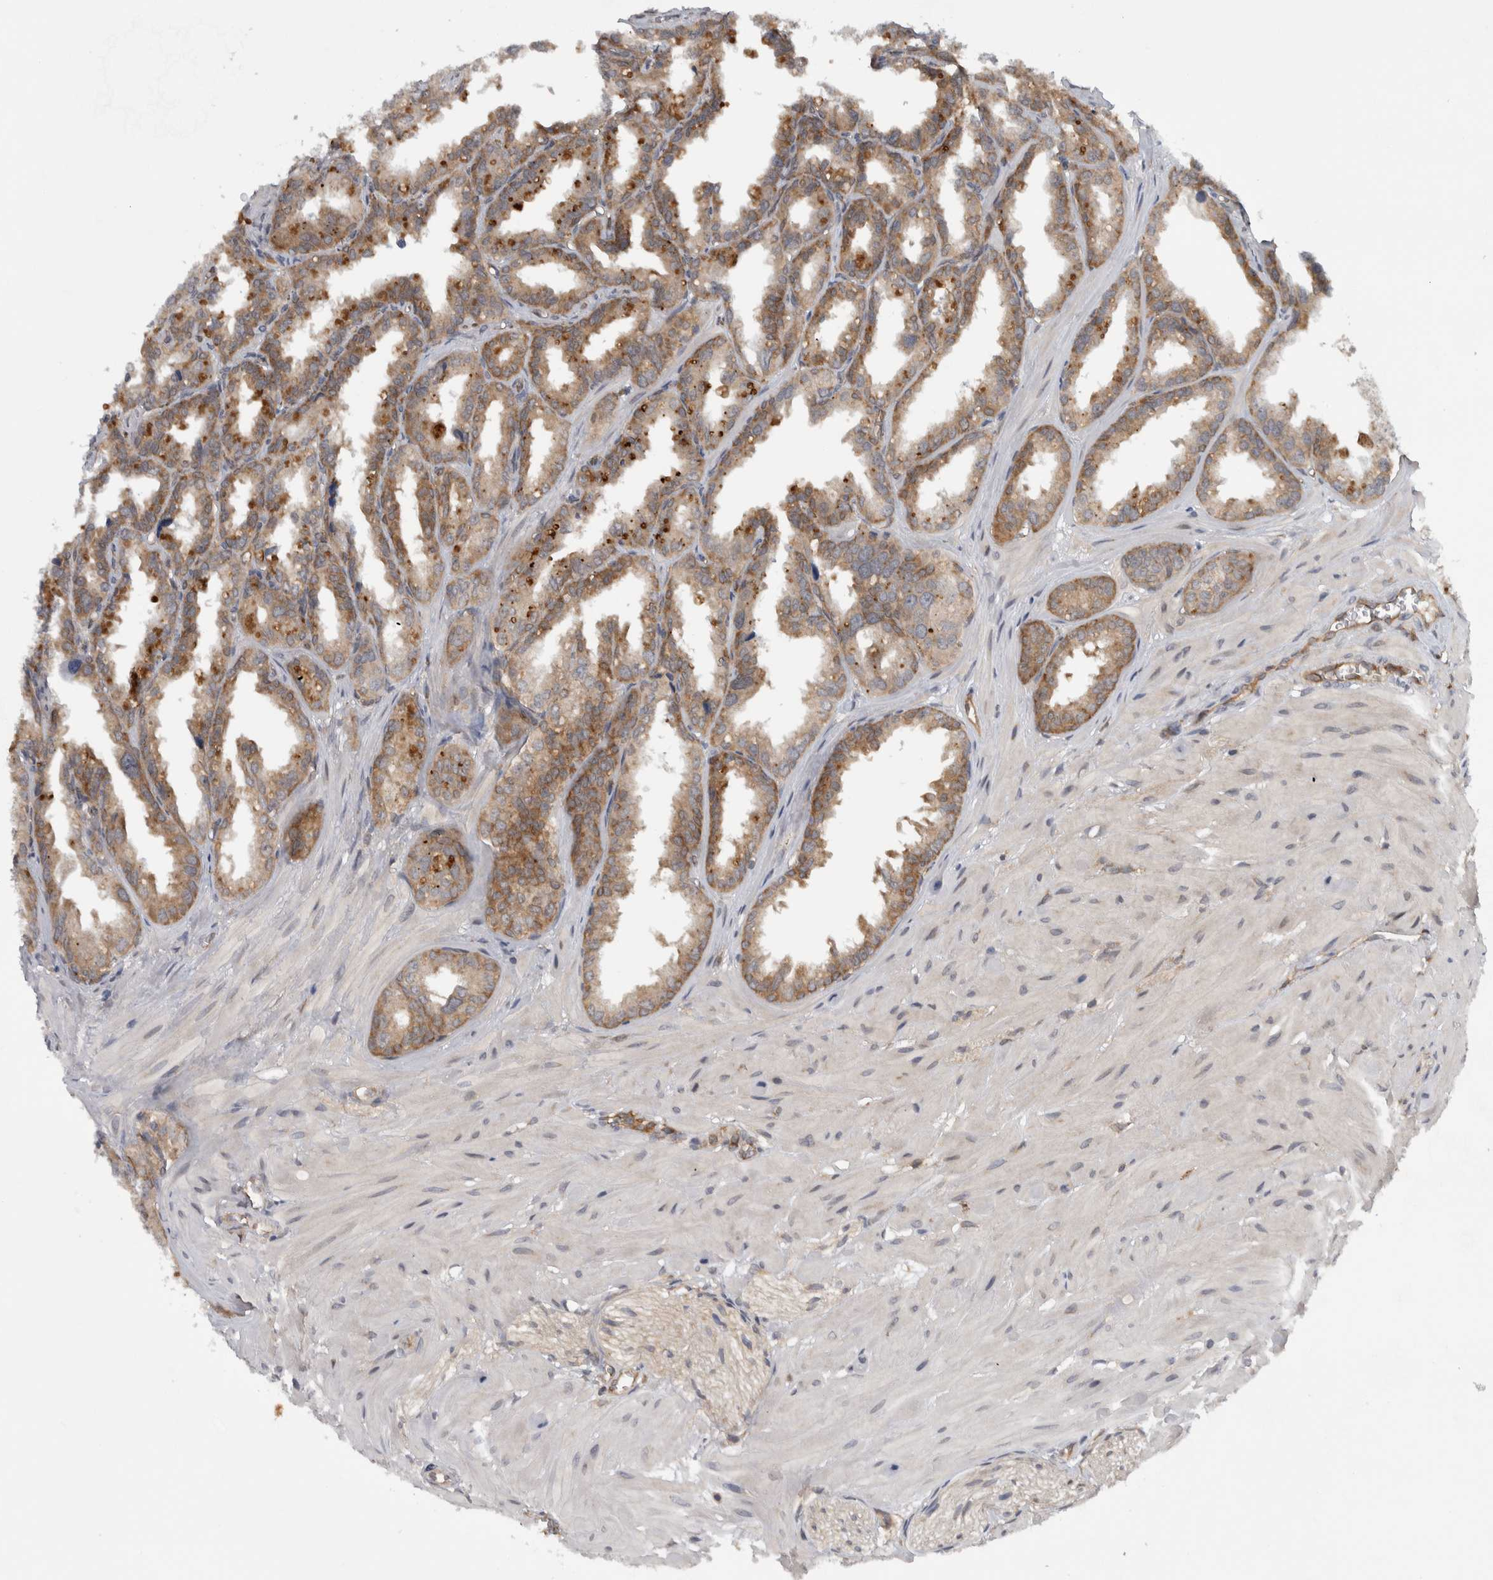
{"staining": {"intensity": "moderate", "quantity": ">75%", "location": "cytoplasmic/membranous"}, "tissue": "seminal vesicle", "cell_type": "Glandular cells", "image_type": "normal", "snomed": [{"axis": "morphology", "description": "Normal tissue, NOS"}, {"axis": "topography", "description": "Prostate"}, {"axis": "topography", "description": "Seminal veicle"}], "caption": "An image showing moderate cytoplasmic/membranous positivity in approximately >75% of glandular cells in normal seminal vesicle, as visualized by brown immunohistochemical staining.", "gene": "CCDC43", "patient": {"sex": "male", "age": 51}}